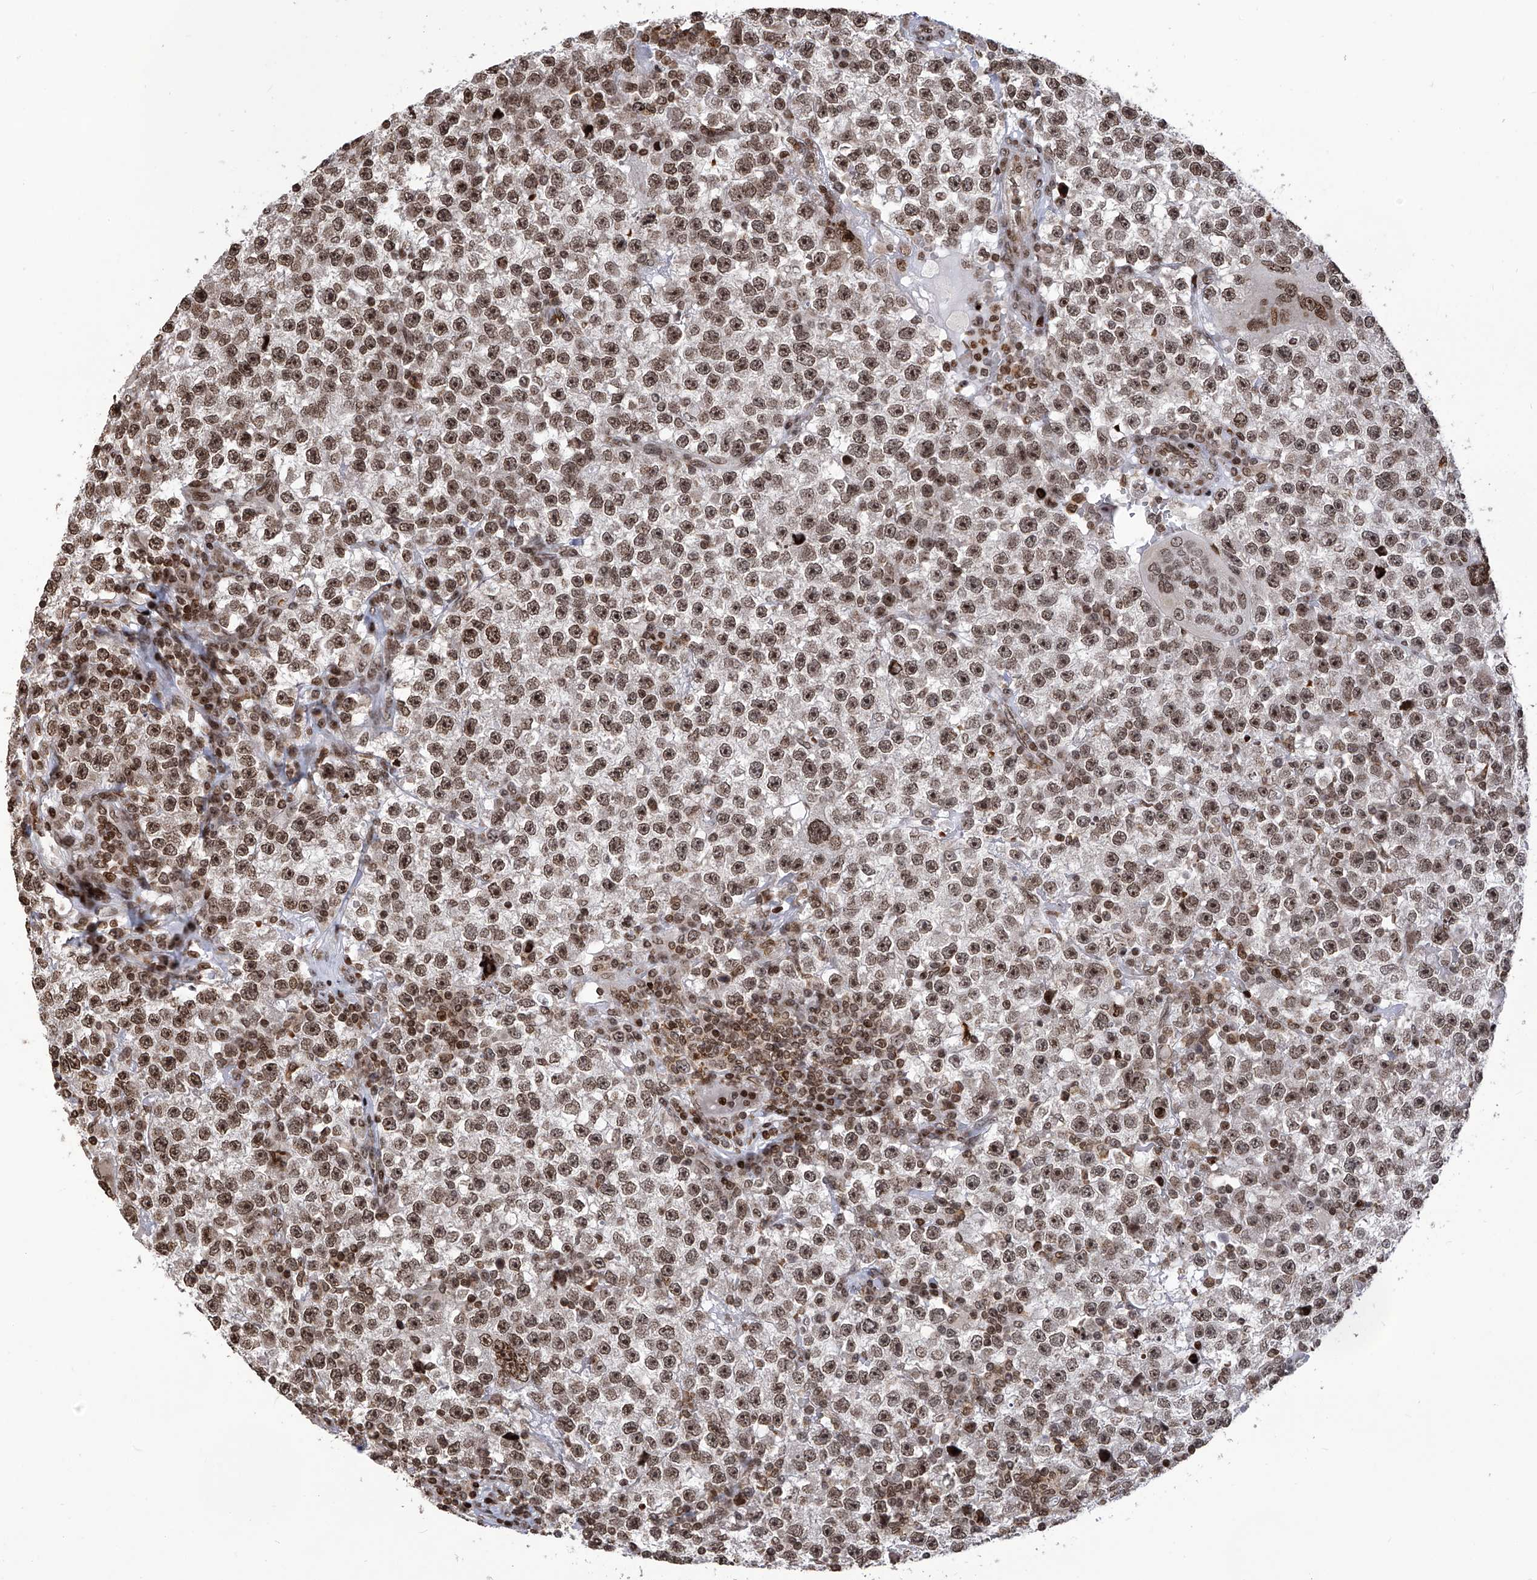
{"staining": {"intensity": "moderate", "quantity": ">75%", "location": "nuclear"}, "tissue": "testis cancer", "cell_type": "Tumor cells", "image_type": "cancer", "snomed": [{"axis": "morphology", "description": "Seminoma, NOS"}, {"axis": "topography", "description": "Testis"}], "caption": "The histopathology image shows staining of testis seminoma, revealing moderate nuclear protein staining (brown color) within tumor cells. (brown staining indicates protein expression, while blue staining denotes nuclei).", "gene": "PAK1IP1", "patient": {"sex": "male", "age": 22}}